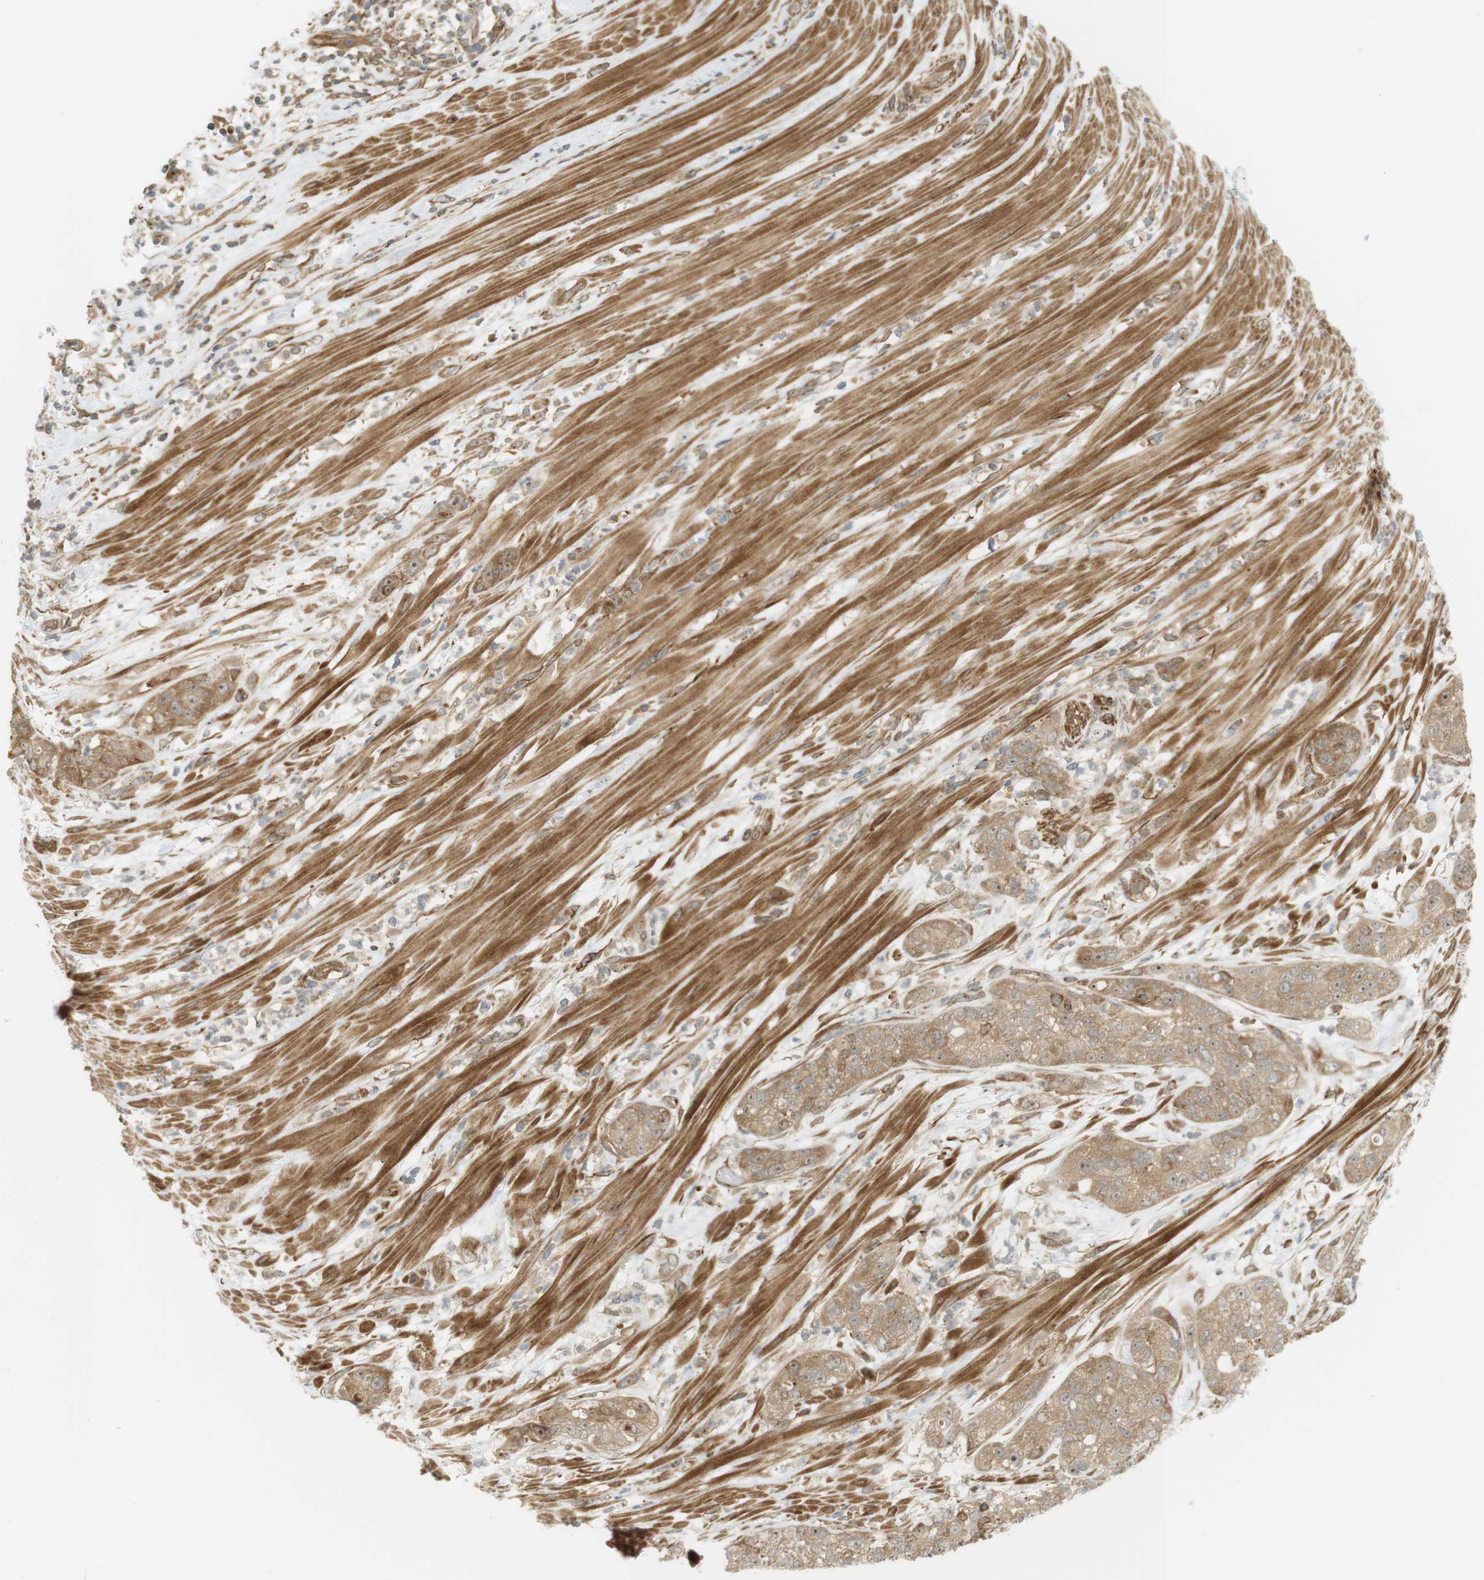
{"staining": {"intensity": "moderate", "quantity": ">75%", "location": "cytoplasmic/membranous,nuclear"}, "tissue": "pancreatic cancer", "cell_type": "Tumor cells", "image_type": "cancer", "snomed": [{"axis": "morphology", "description": "Adenocarcinoma, NOS"}, {"axis": "topography", "description": "Pancreas"}], "caption": "Immunohistochemistry staining of pancreatic cancer, which reveals medium levels of moderate cytoplasmic/membranous and nuclear expression in about >75% of tumor cells indicating moderate cytoplasmic/membranous and nuclear protein positivity. The staining was performed using DAB (brown) for protein detection and nuclei were counterstained in hematoxylin (blue).", "gene": "PA2G4", "patient": {"sex": "female", "age": 78}}